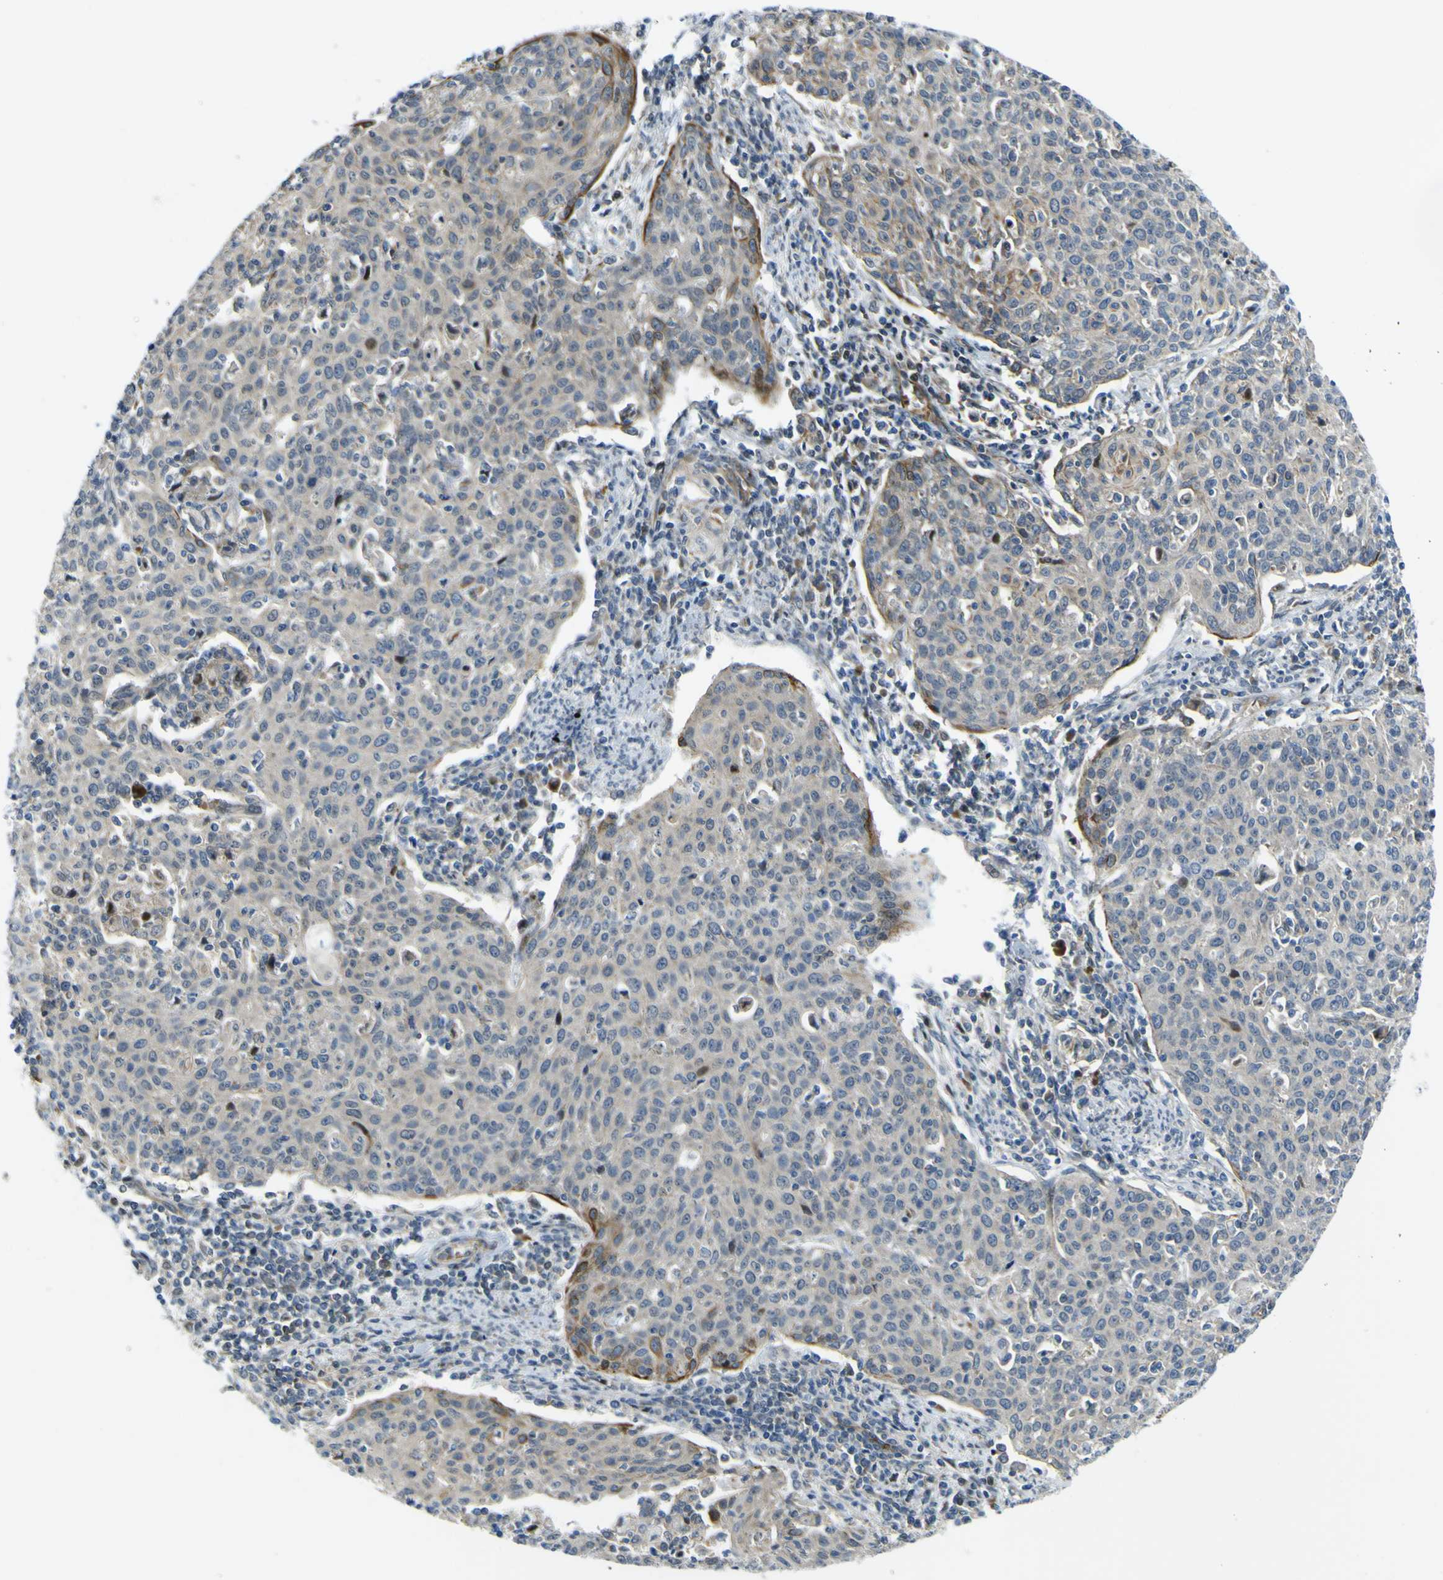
{"staining": {"intensity": "strong", "quantity": "<25%", "location": "cytoplasmic/membranous,nuclear"}, "tissue": "cervical cancer", "cell_type": "Tumor cells", "image_type": "cancer", "snomed": [{"axis": "morphology", "description": "Squamous cell carcinoma, NOS"}, {"axis": "topography", "description": "Cervix"}], "caption": "Immunohistochemical staining of human cervical cancer demonstrates strong cytoplasmic/membranous and nuclear protein staining in about <25% of tumor cells. (DAB IHC with brightfield microscopy, high magnification).", "gene": "KDM7A", "patient": {"sex": "female", "age": 38}}